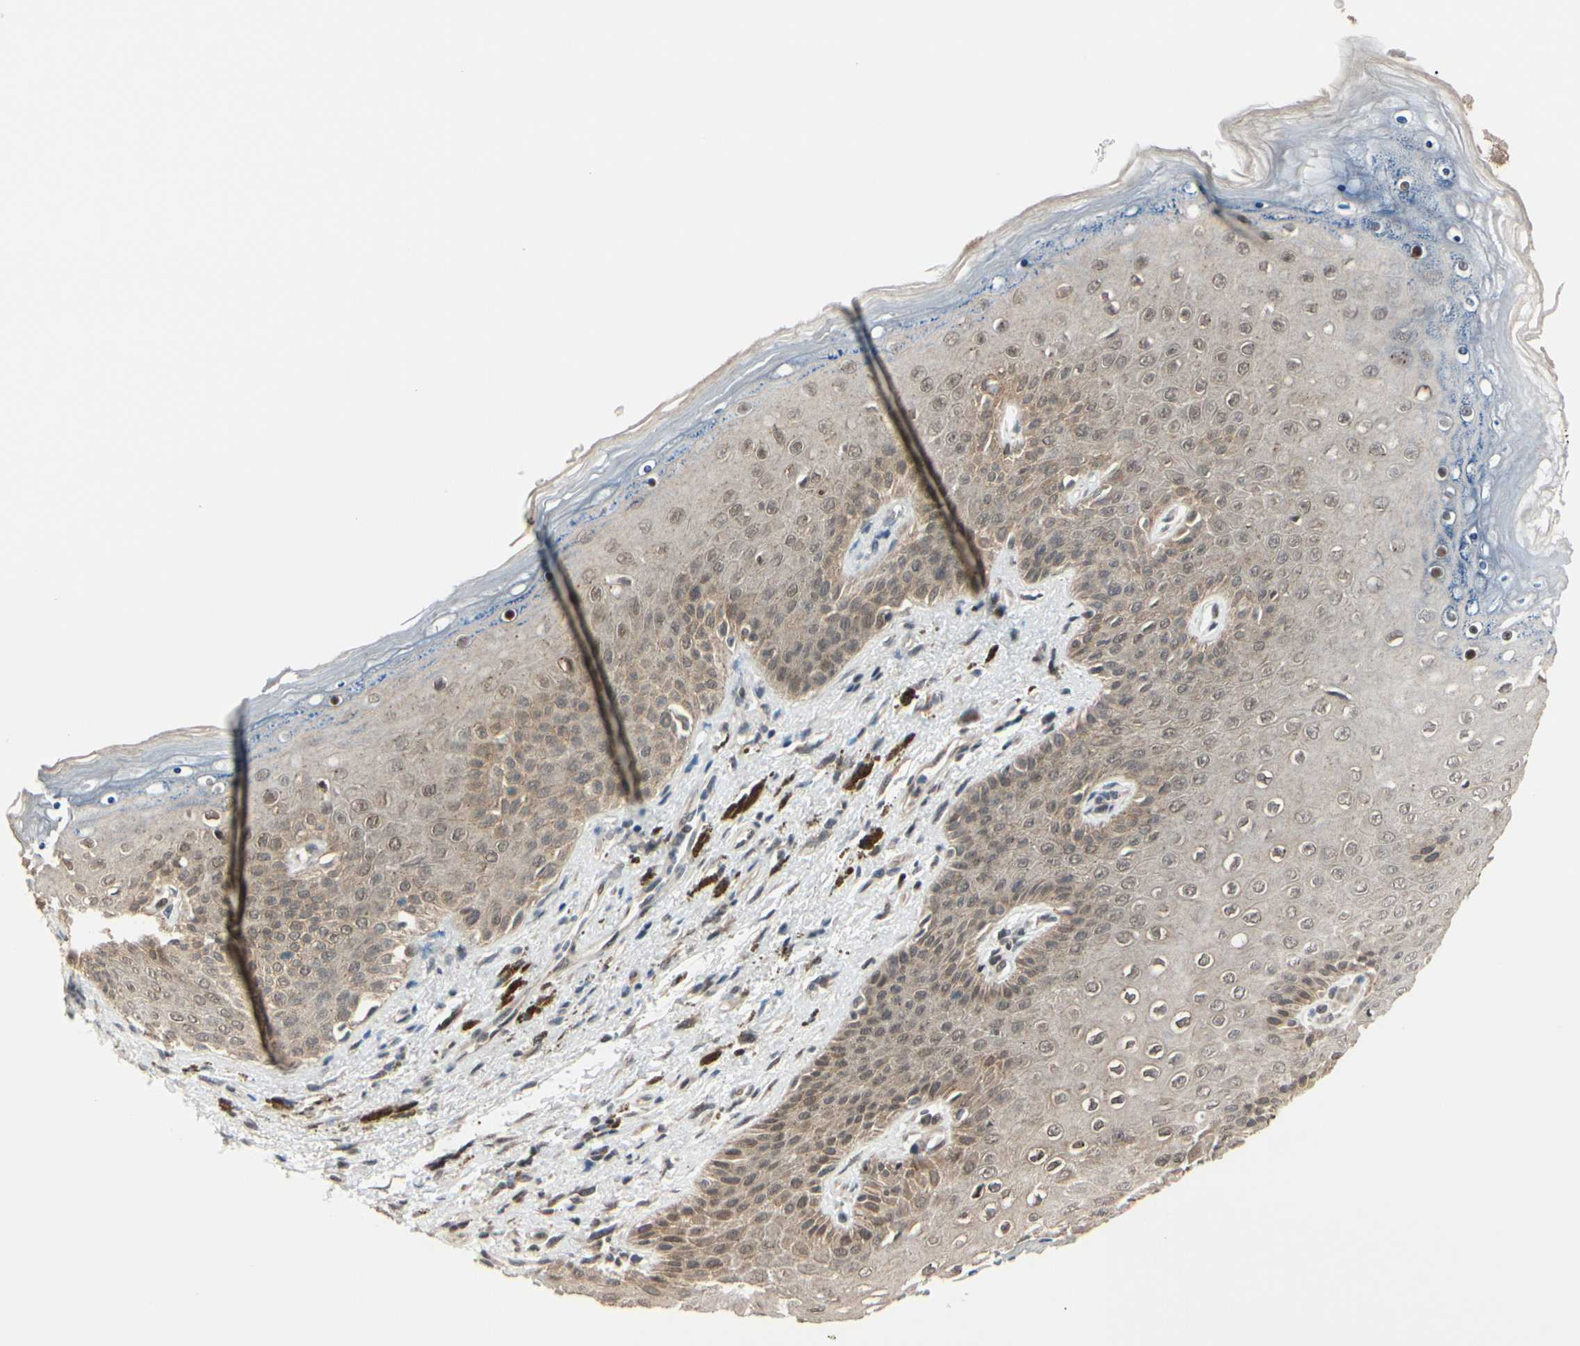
{"staining": {"intensity": "moderate", "quantity": ">75%", "location": "cytoplasmic/membranous"}, "tissue": "skin", "cell_type": "Epidermal cells", "image_type": "normal", "snomed": [{"axis": "morphology", "description": "Normal tissue, NOS"}, {"axis": "topography", "description": "Anal"}], "caption": "Skin stained with DAB (3,3'-diaminobenzidine) immunohistochemistry (IHC) displays medium levels of moderate cytoplasmic/membranous expression in approximately >75% of epidermal cells. The staining was performed using DAB (3,3'-diaminobenzidine), with brown indicating positive protein expression. Nuclei are stained blue with hematoxylin.", "gene": "BRMS1", "patient": {"sex": "female", "age": 46}}